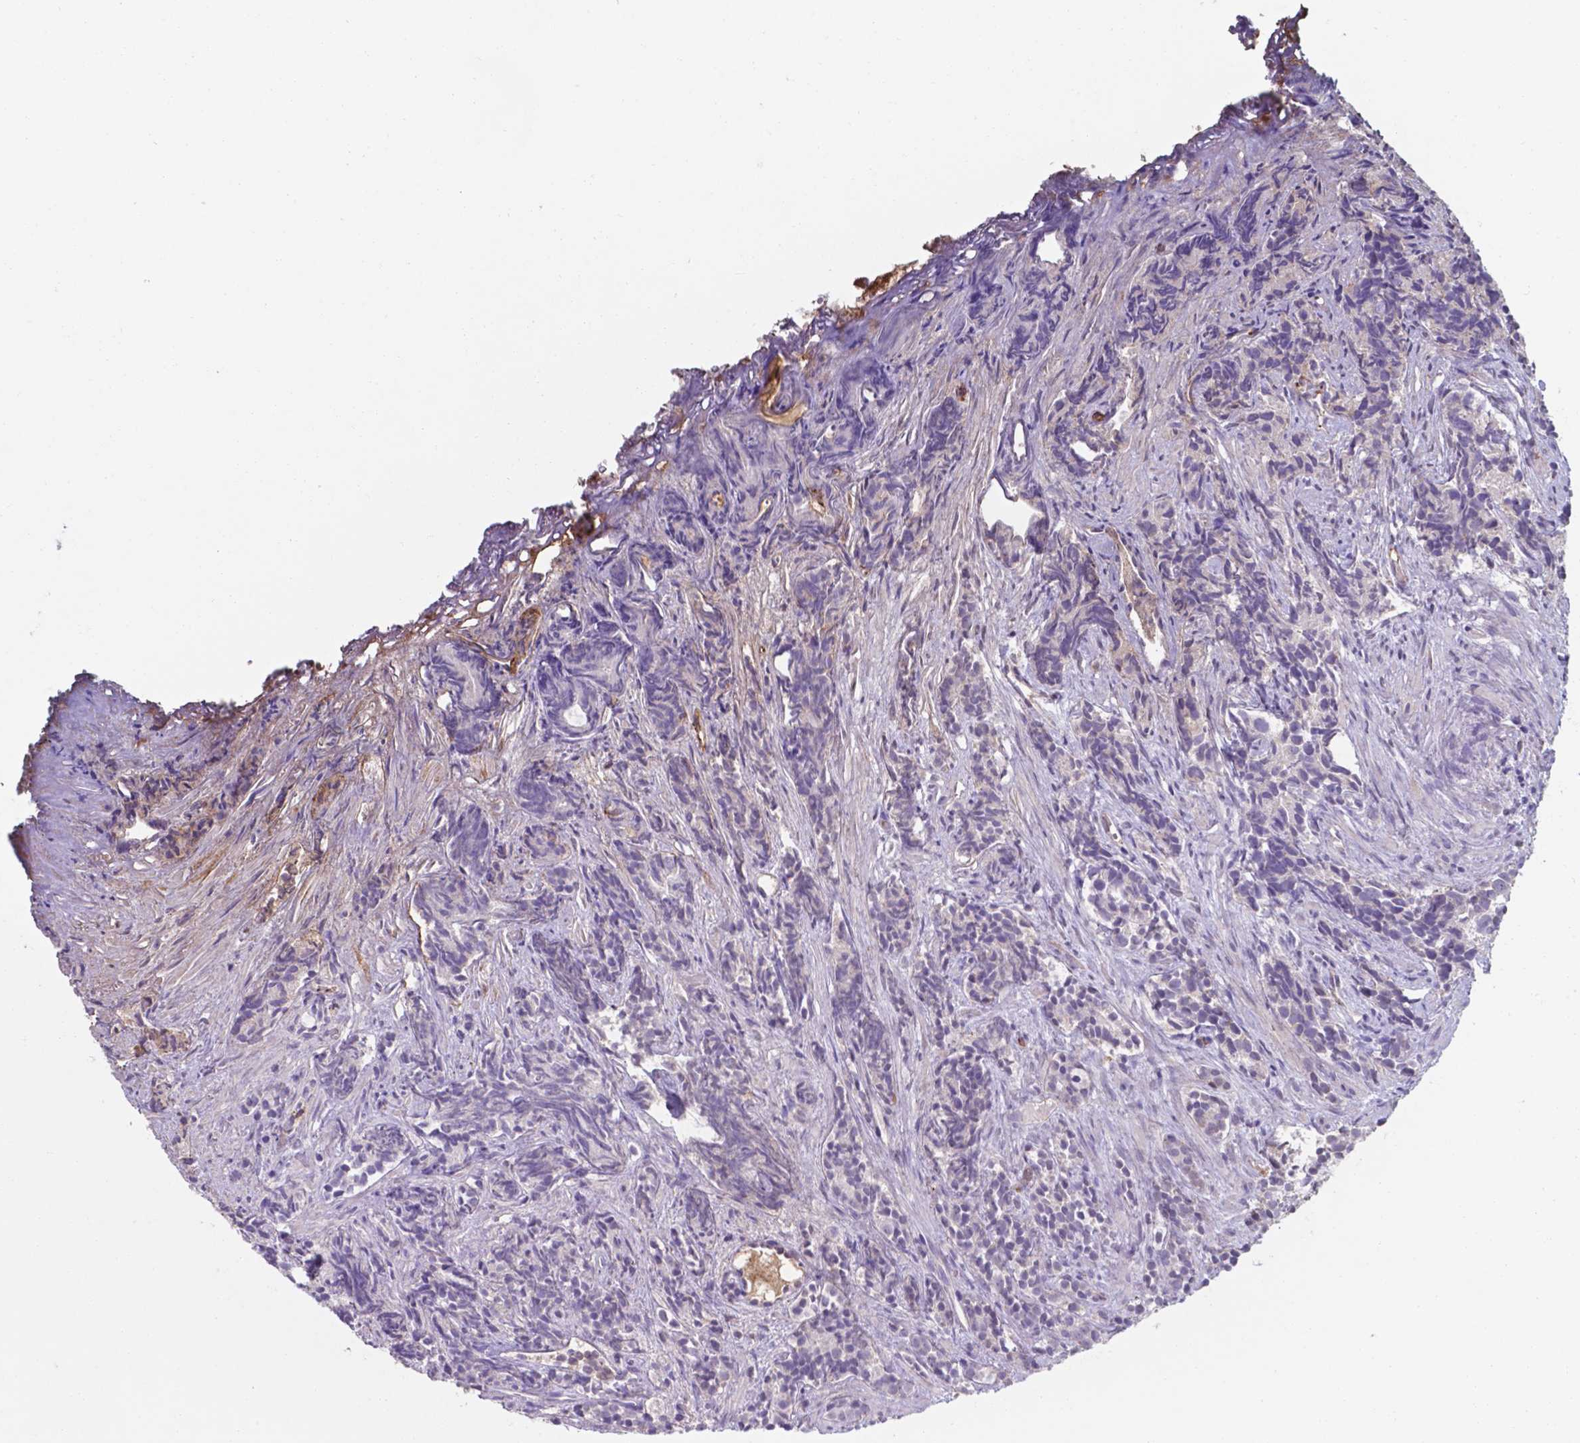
{"staining": {"intensity": "negative", "quantity": "none", "location": "none"}, "tissue": "prostate cancer", "cell_type": "Tumor cells", "image_type": "cancer", "snomed": [{"axis": "morphology", "description": "Adenocarcinoma, High grade"}, {"axis": "topography", "description": "Prostate"}], "caption": "Protein analysis of prostate high-grade adenocarcinoma displays no significant positivity in tumor cells.", "gene": "SERPINA1", "patient": {"sex": "male", "age": 84}}